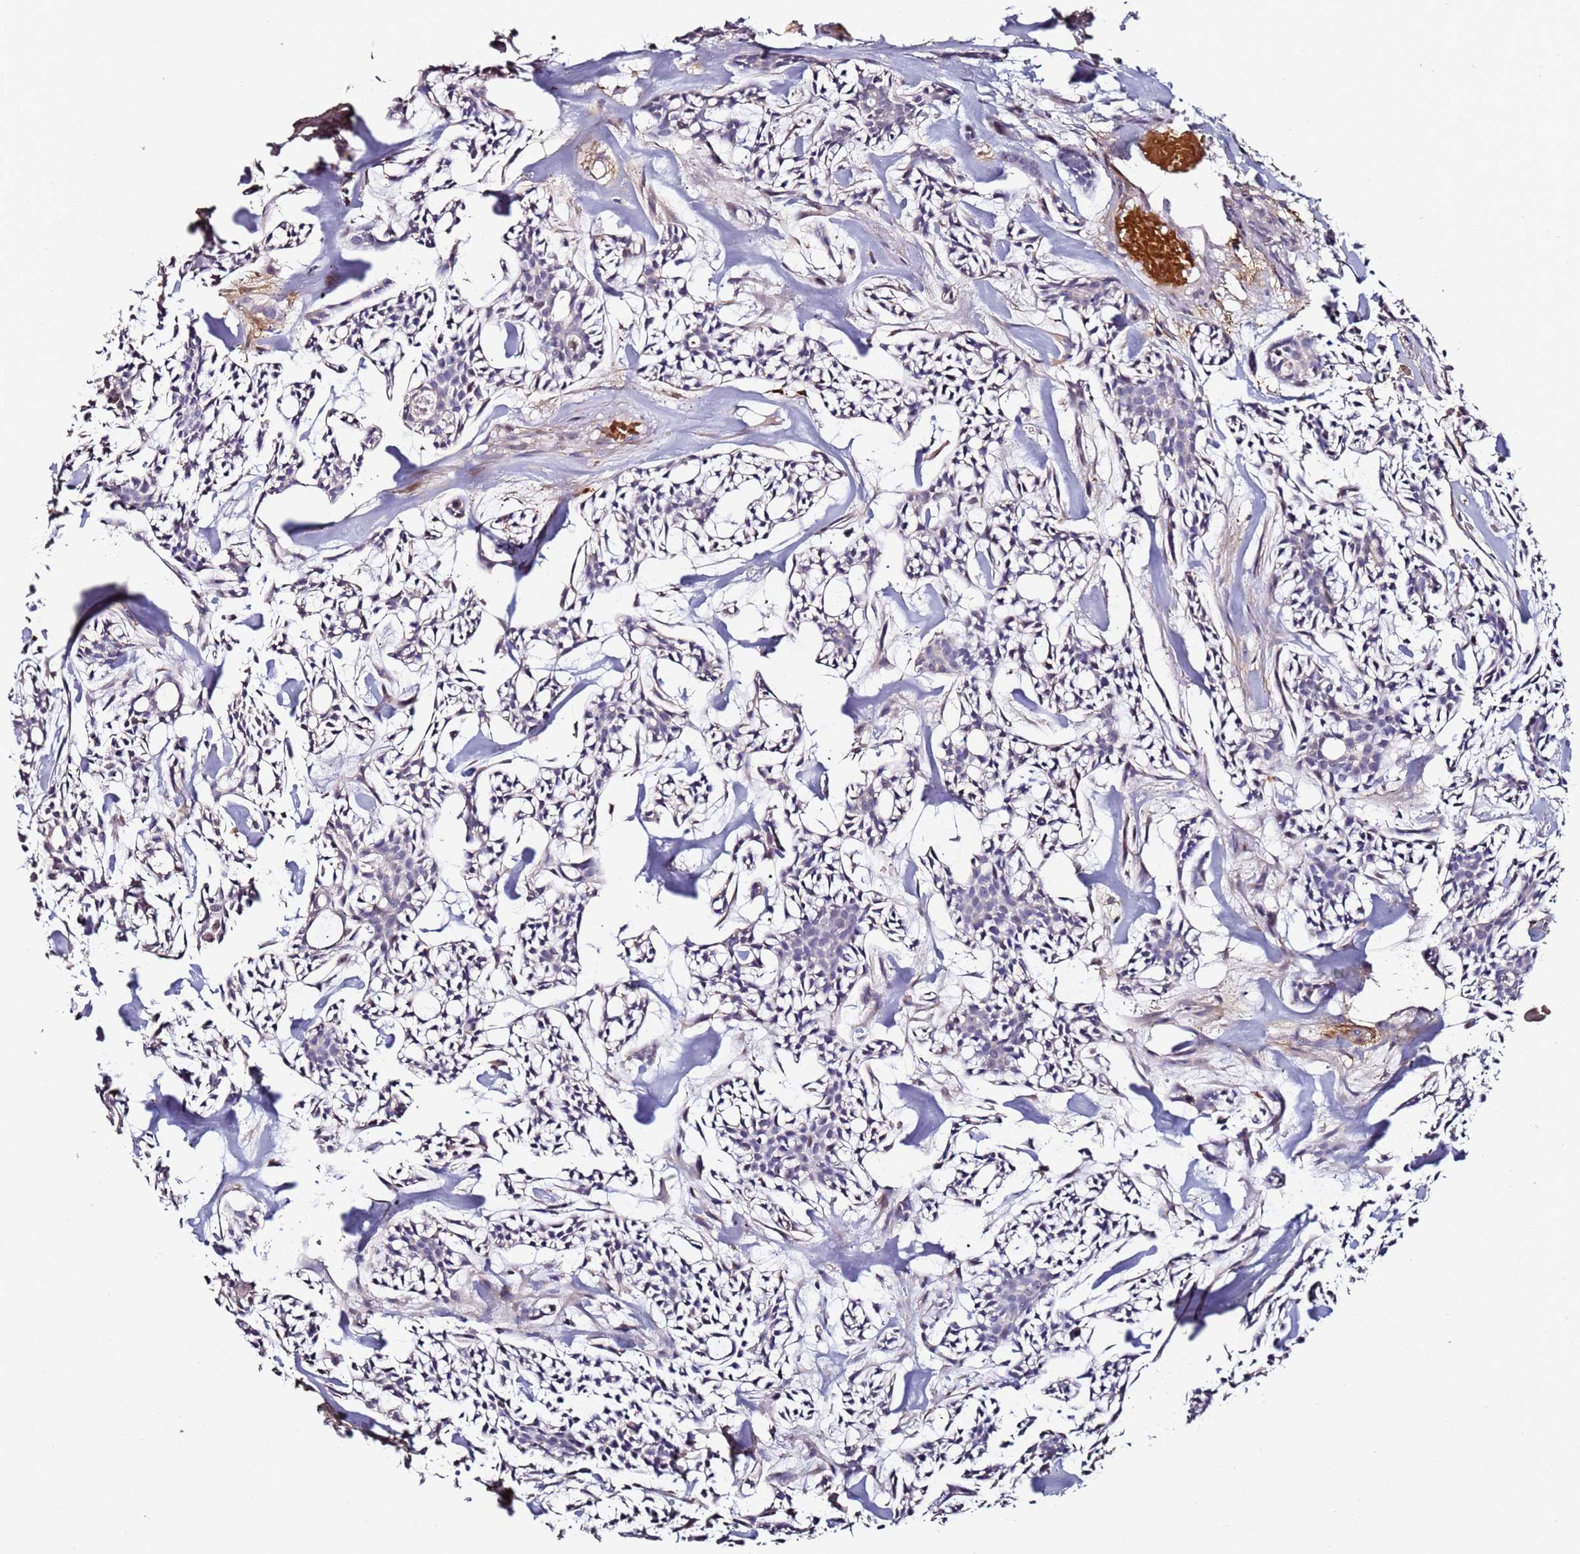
{"staining": {"intensity": "negative", "quantity": "none", "location": "none"}, "tissue": "head and neck cancer", "cell_type": "Tumor cells", "image_type": "cancer", "snomed": [{"axis": "morphology", "description": "Adenocarcinoma, NOS"}, {"axis": "topography", "description": "Salivary gland"}, {"axis": "topography", "description": "Head-Neck"}], "caption": "Protein analysis of head and neck cancer reveals no significant expression in tumor cells.", "gene": "C3orf80", "patient": {"sex": "male", "age": 55}}